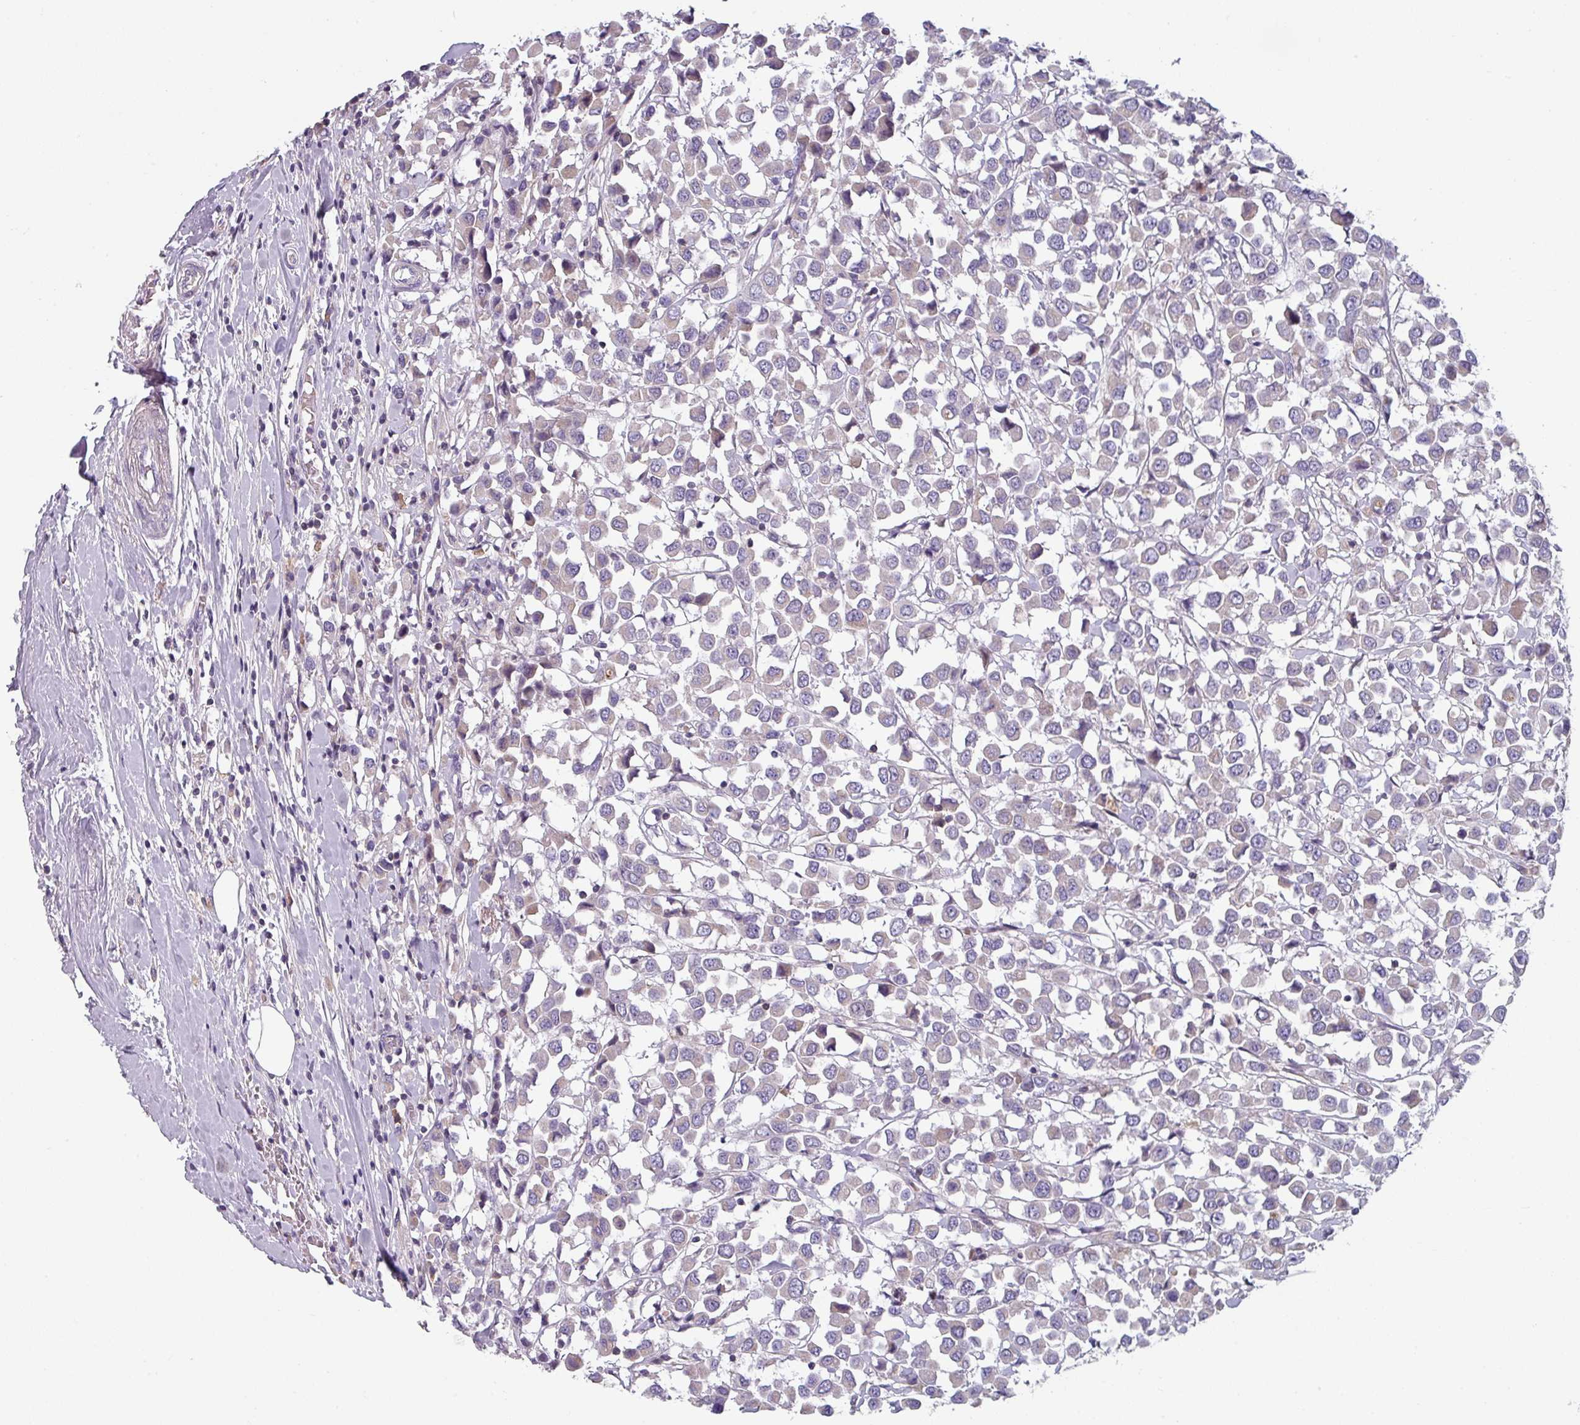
{"staining": {"intensity": "negative", "quantity": "none", "location": "none"}, "tissue": "breast cancer", "cell_type": "Tumor cells", "image_type": "cancer", "snomed": [{"axis": "morphology", "description": "Duct carcinoma"}, {"axis": "topography", "description": "Breast"}], "caption": "Immunohistochemical staining of breast cancer displays no significant expression in tumor cells. (IHC, brightfield microscopy, high magnification).", "gene": "TMEM132A", "patient": {"sex": "female", "age": 61}}